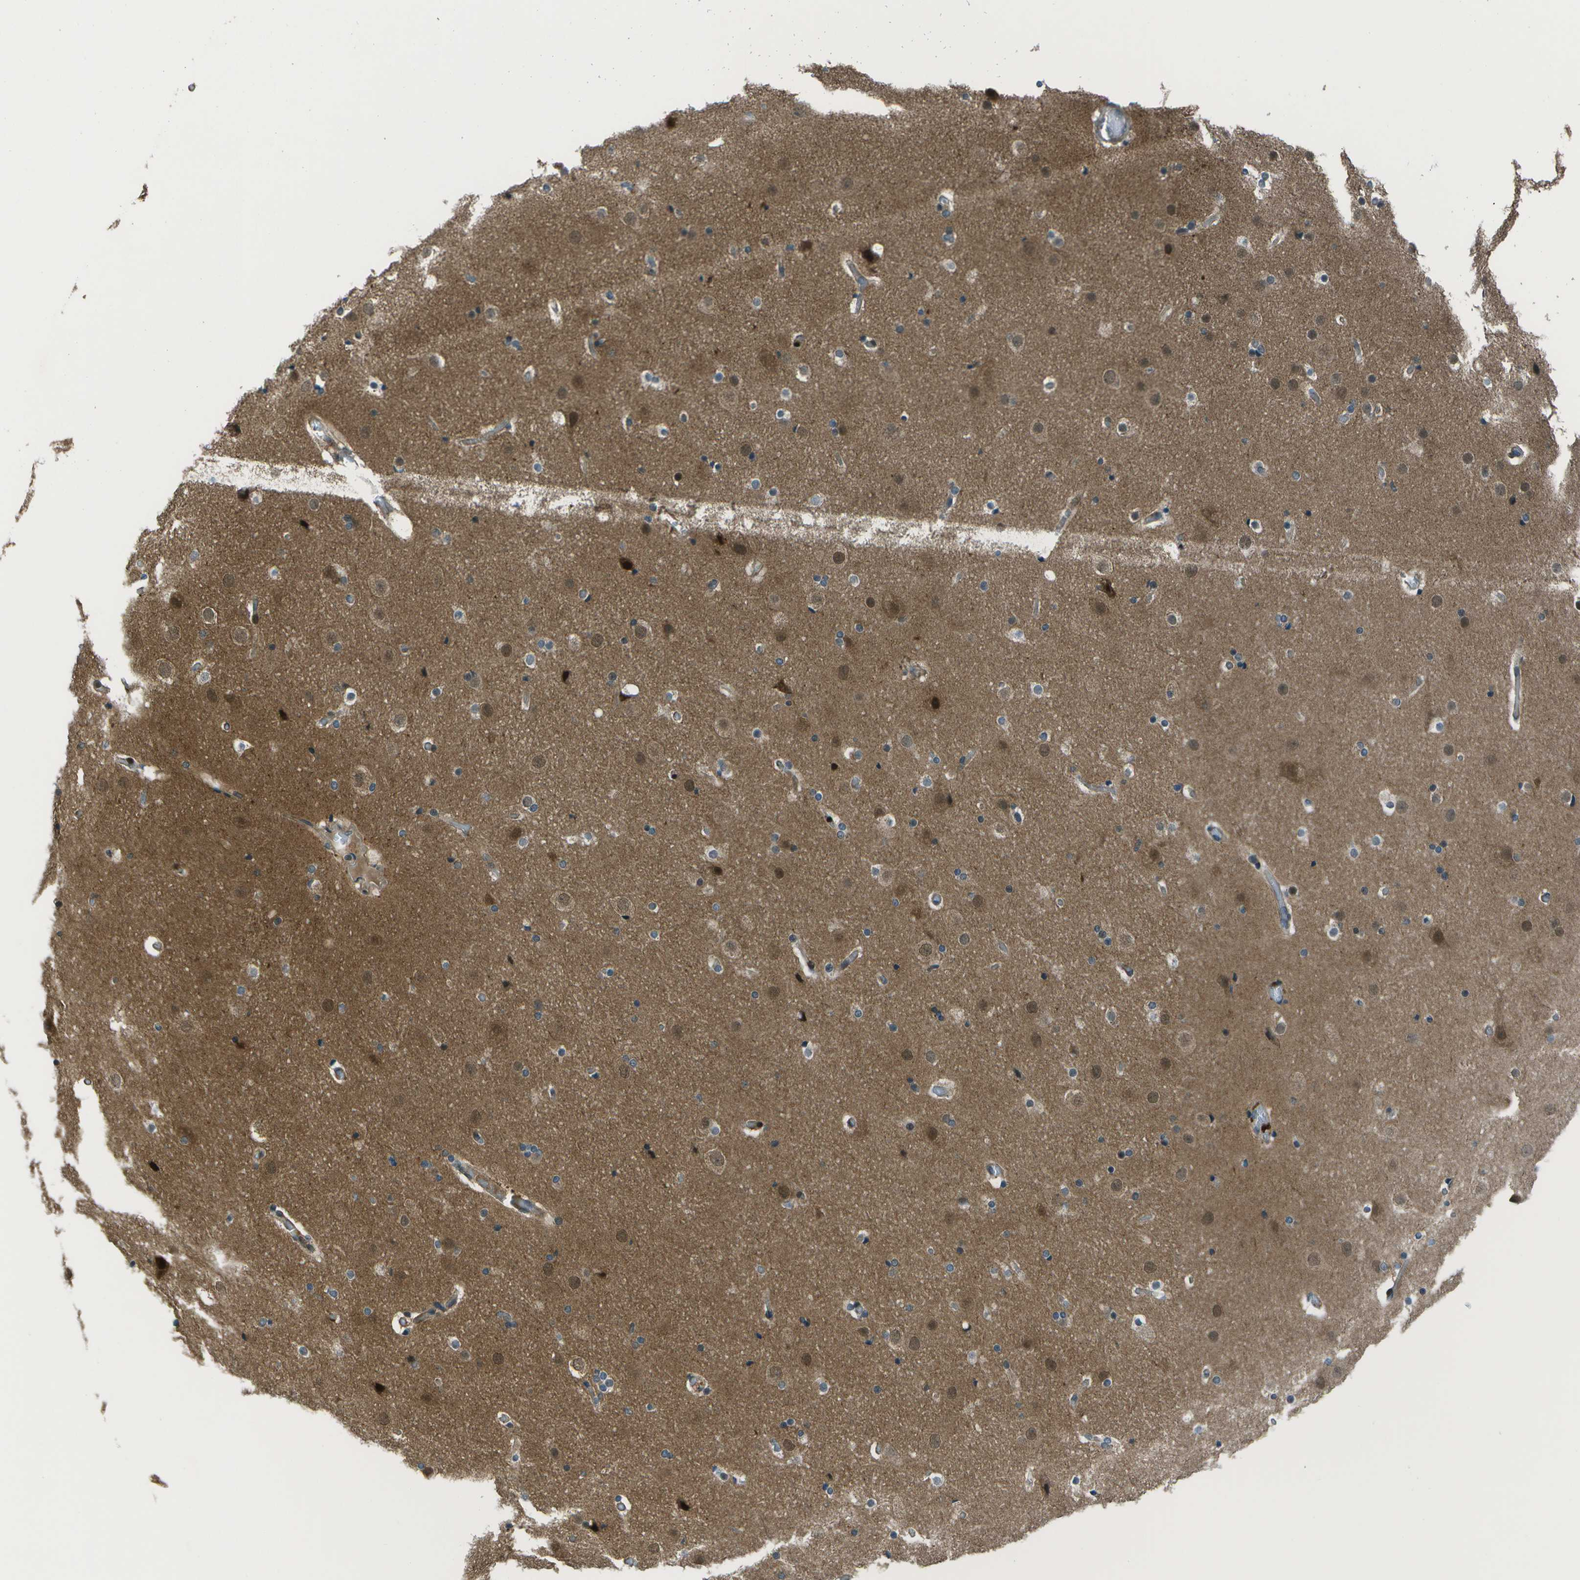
{"staining": {"intensity": "weak", "quantity": ">75%", "location": "cytoplasmic/membranous"}, "tissue": "cerebral cortex", "cell_type": "Endothelial cells", "image_type": "normal", "snomed": [{"axis": "morphology", "description": "Normal tissue, NOS"}, {"axis": "topography", "description": "Cerebral cortex"}], "caption": "Cerebral cortex stained for a protein displays weak cytoplasmic/membranous positivity in endothelial cells. The protein of interest is stained brown, and the nuclei are stained in blue (DAB IHC with brightfield microscopy, high magnification).", "gene": "TMEM19", "patient": {"sex": "male", "age": 57}}